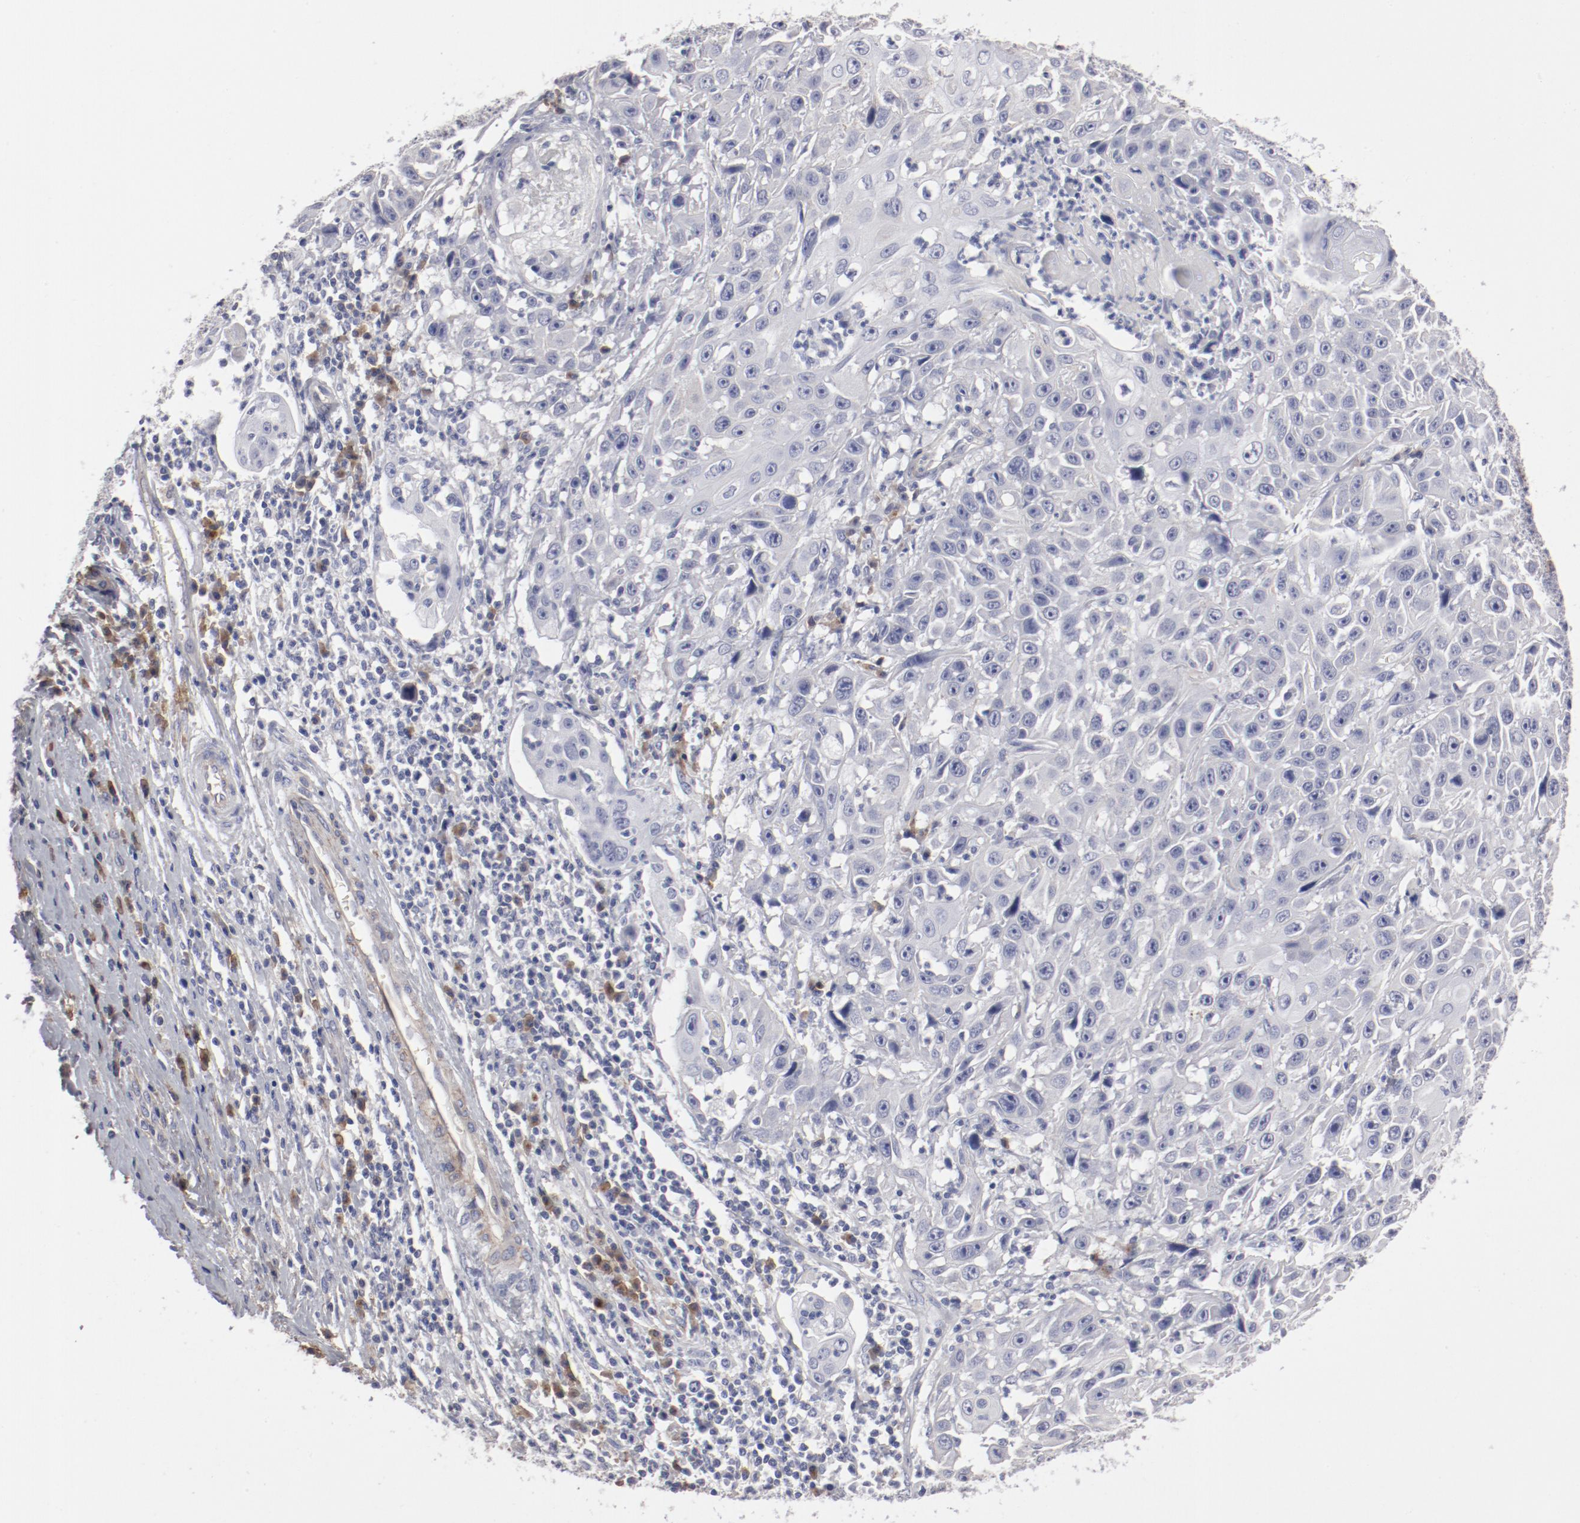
{"staining": {"intensity": "negative", "quantity": "none", "location": "none"}, "tissue": "cervical cancer", "cell_type": "Tumor cells", "image_type": "cancer", "snomed": [{"axis": "morphology", "description": "Squamous cell carcinoma, NOS"}, {"axis": "topography", "description": "Cervix"}], "caption": "This histopathology image is of cervical cancer stained with immunohistochemistry to label a protein in brown with the nuclei are counter-stained blue. There is no expression in tumor cells.", "gene": "LAX1", "patient": {"sex": "female", "age": 39}}